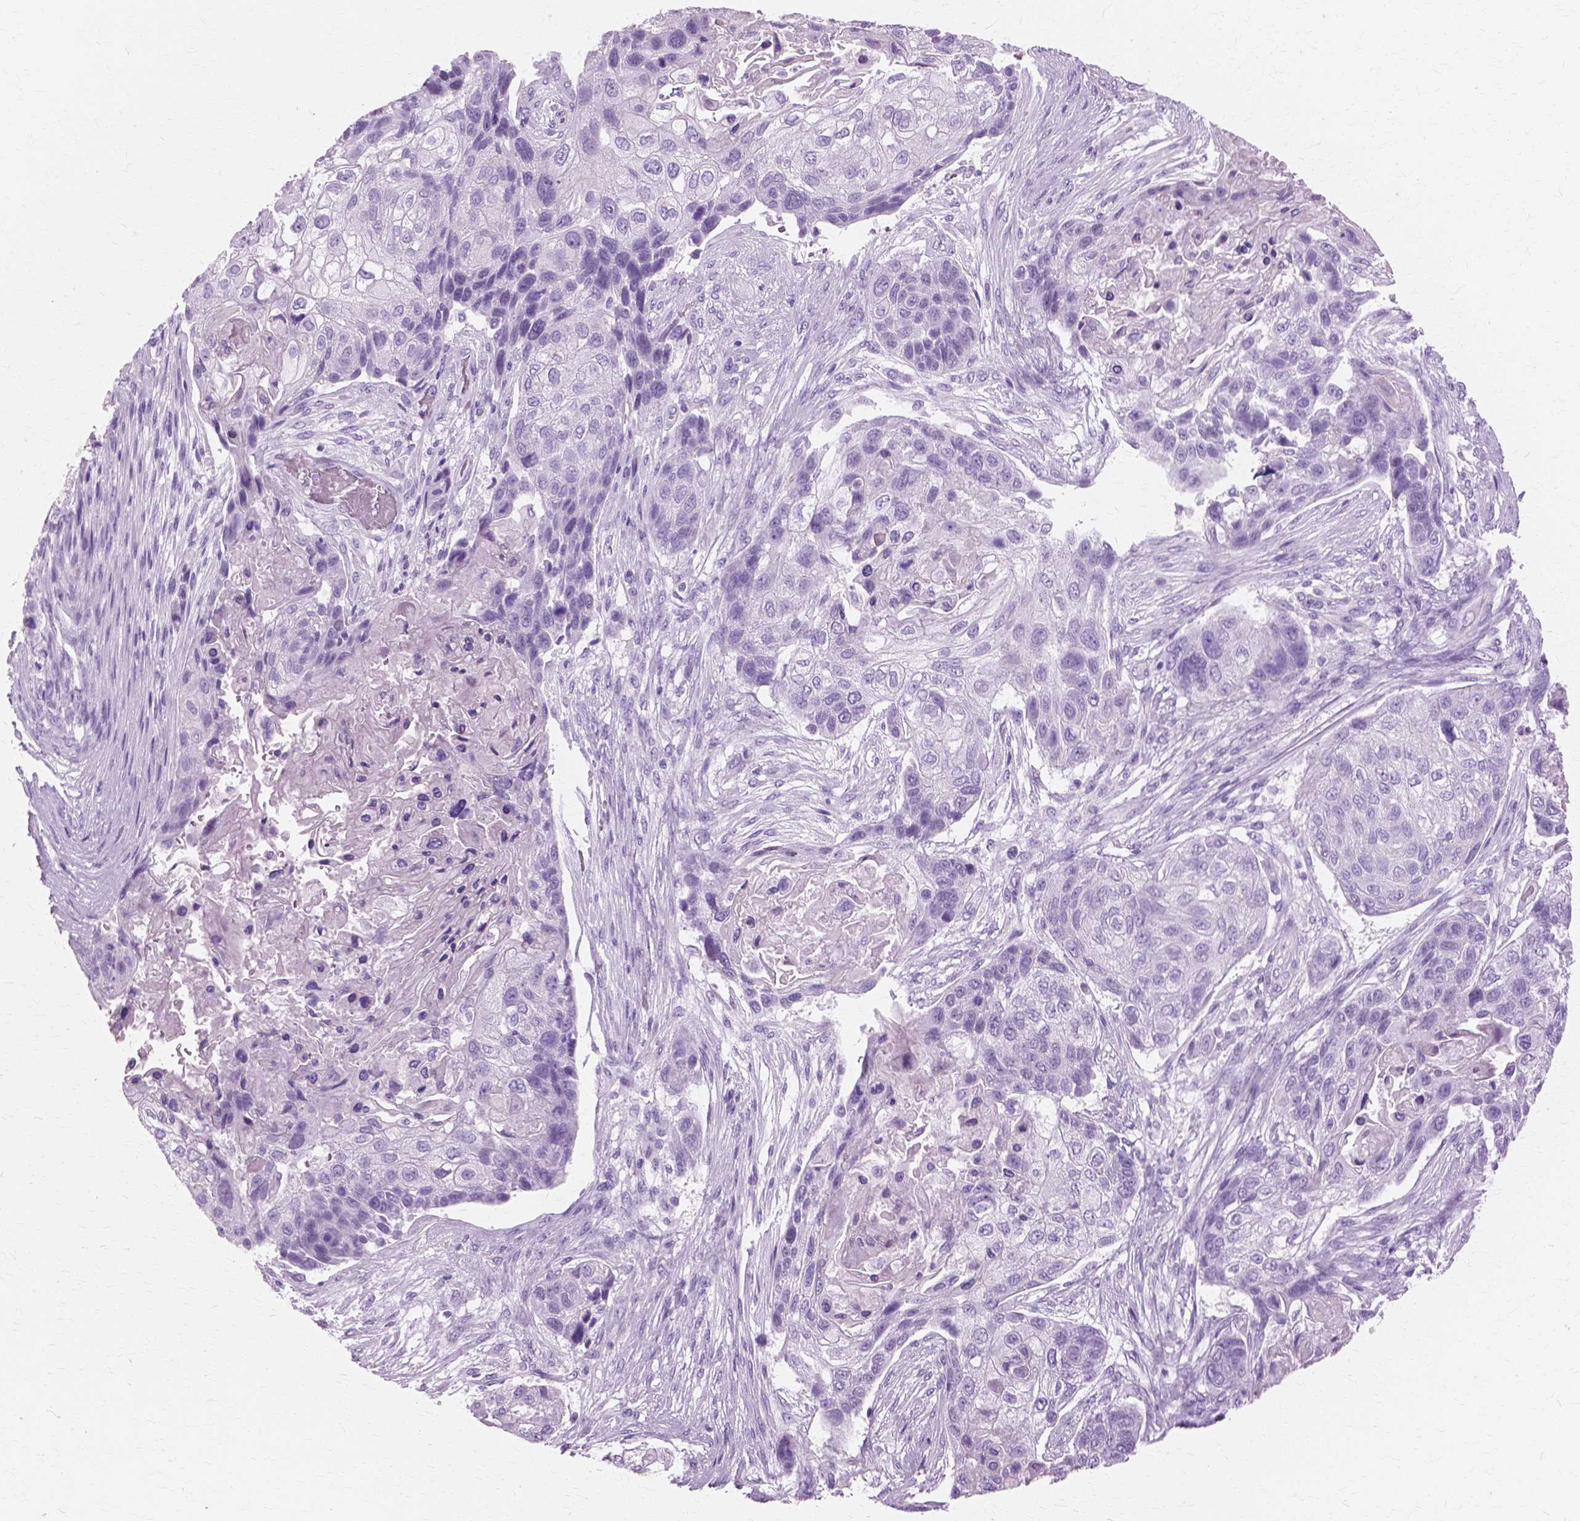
{"staining": {"intensity": "negative", "quantity": "none", "location": "none"}, "tissue": "lung cancer", "cell_type": "Tumor cells", "image_type": "cancer", "snomed": [{"axis": "morphology", "description": "Squamous cell carcinoma, NOS"}, {"axis": "topography", "description": "Lung"}], "caption": "Tumor cells show no significant expression in squamous cell carcinoma (lung).", "gene": "SFTPD", "patient": {"sex": "male", "age": 69}}